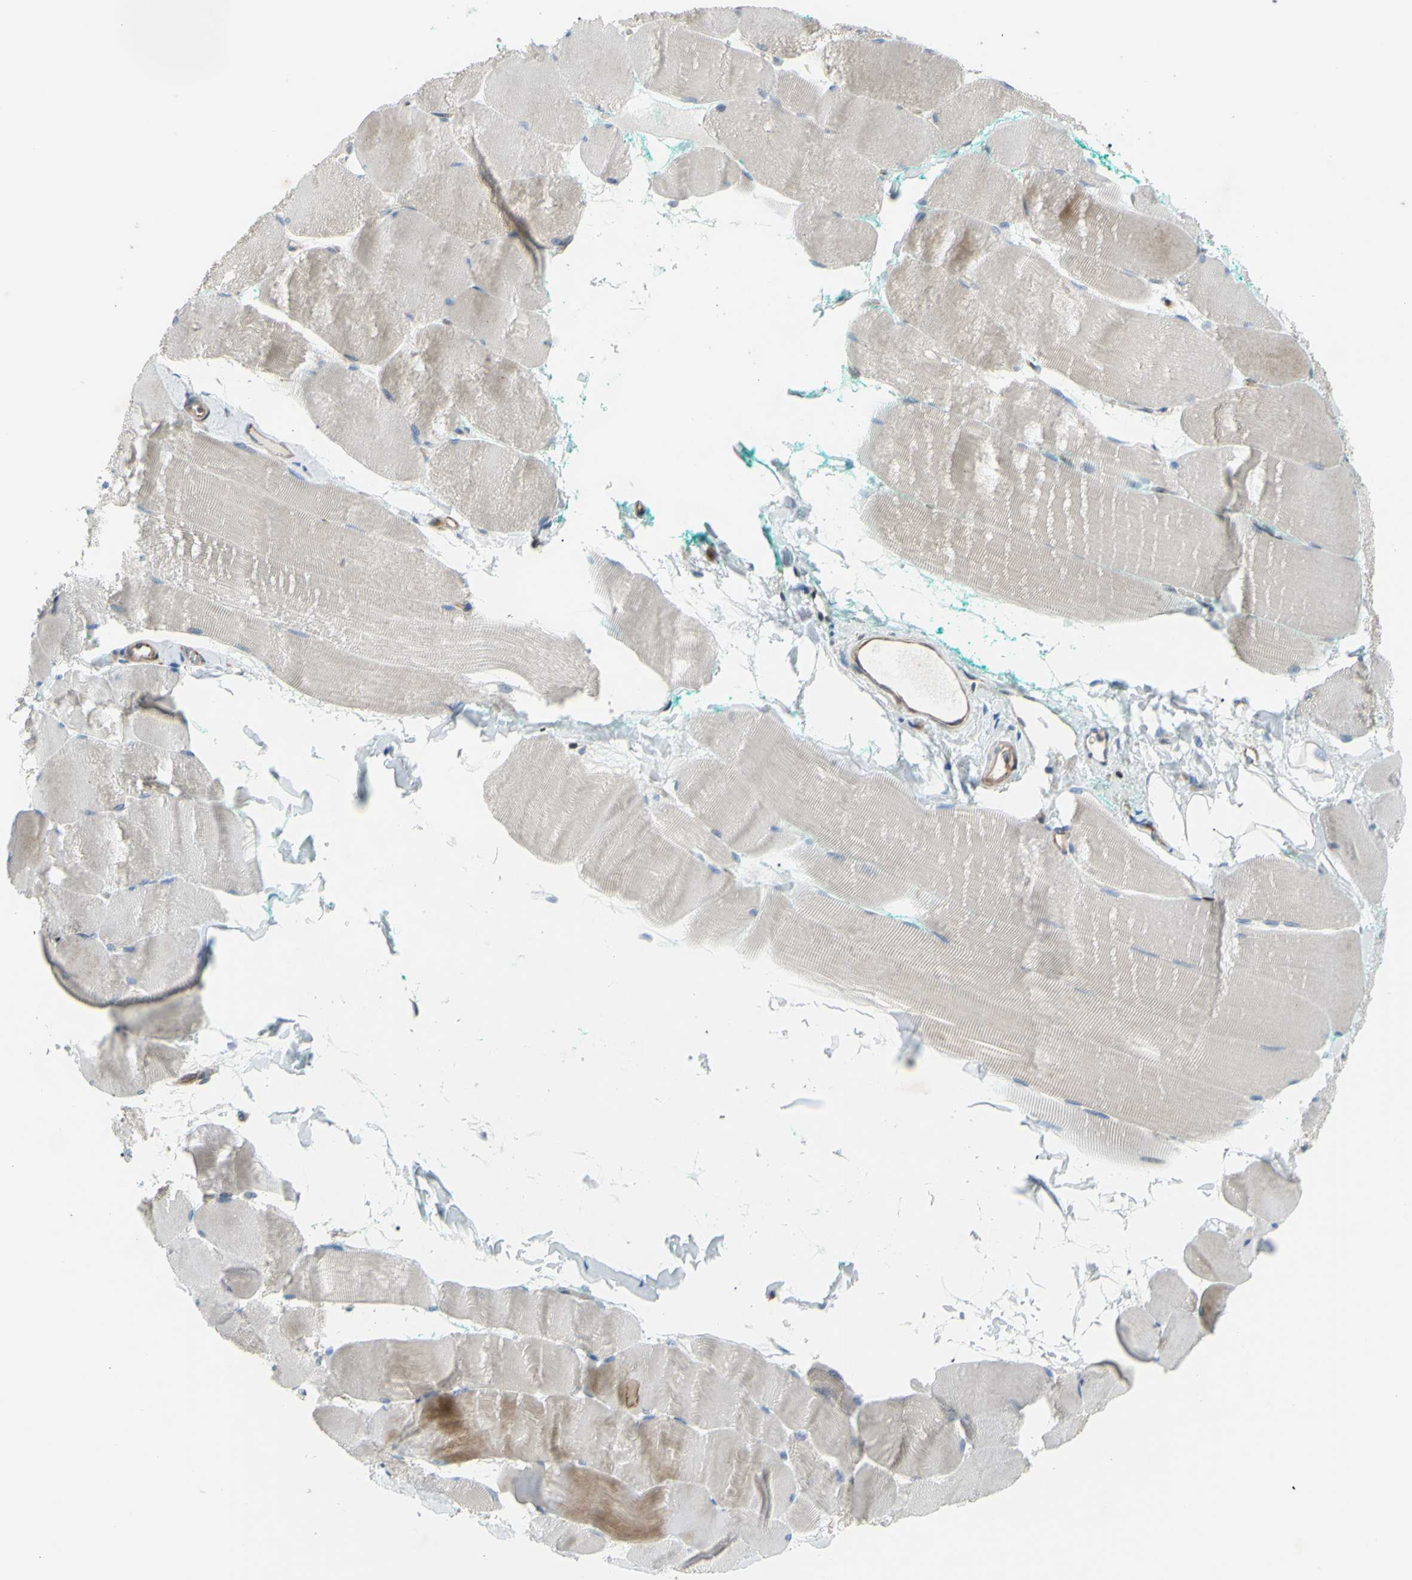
{"staining": {"intensity": "moderate", "quantity": "<25%", "location": "cytoplasmic/membranous"}, "tissue": "skeletal muscle", "cell_type": "Myocytes", "image_type": "normal", "snomed": [{"axis": "morphology", "description": "Normal tissue, NOS"}, {"axis": "morphology", "description": "Squamous cell carcinoma, NOS"}, {"axis": "topography", "description": "Skeletal muscle"}], "caption": "Immunohistochemical staining of benign skeletal muscle demonstrates moderate cytoplasmic/membranous protein expression in about <25% of myocytes. (IHC, brightfield microscopy, high magnification).", "gene": "PAK2", "patient": {"sex": "male", "age": 51}}